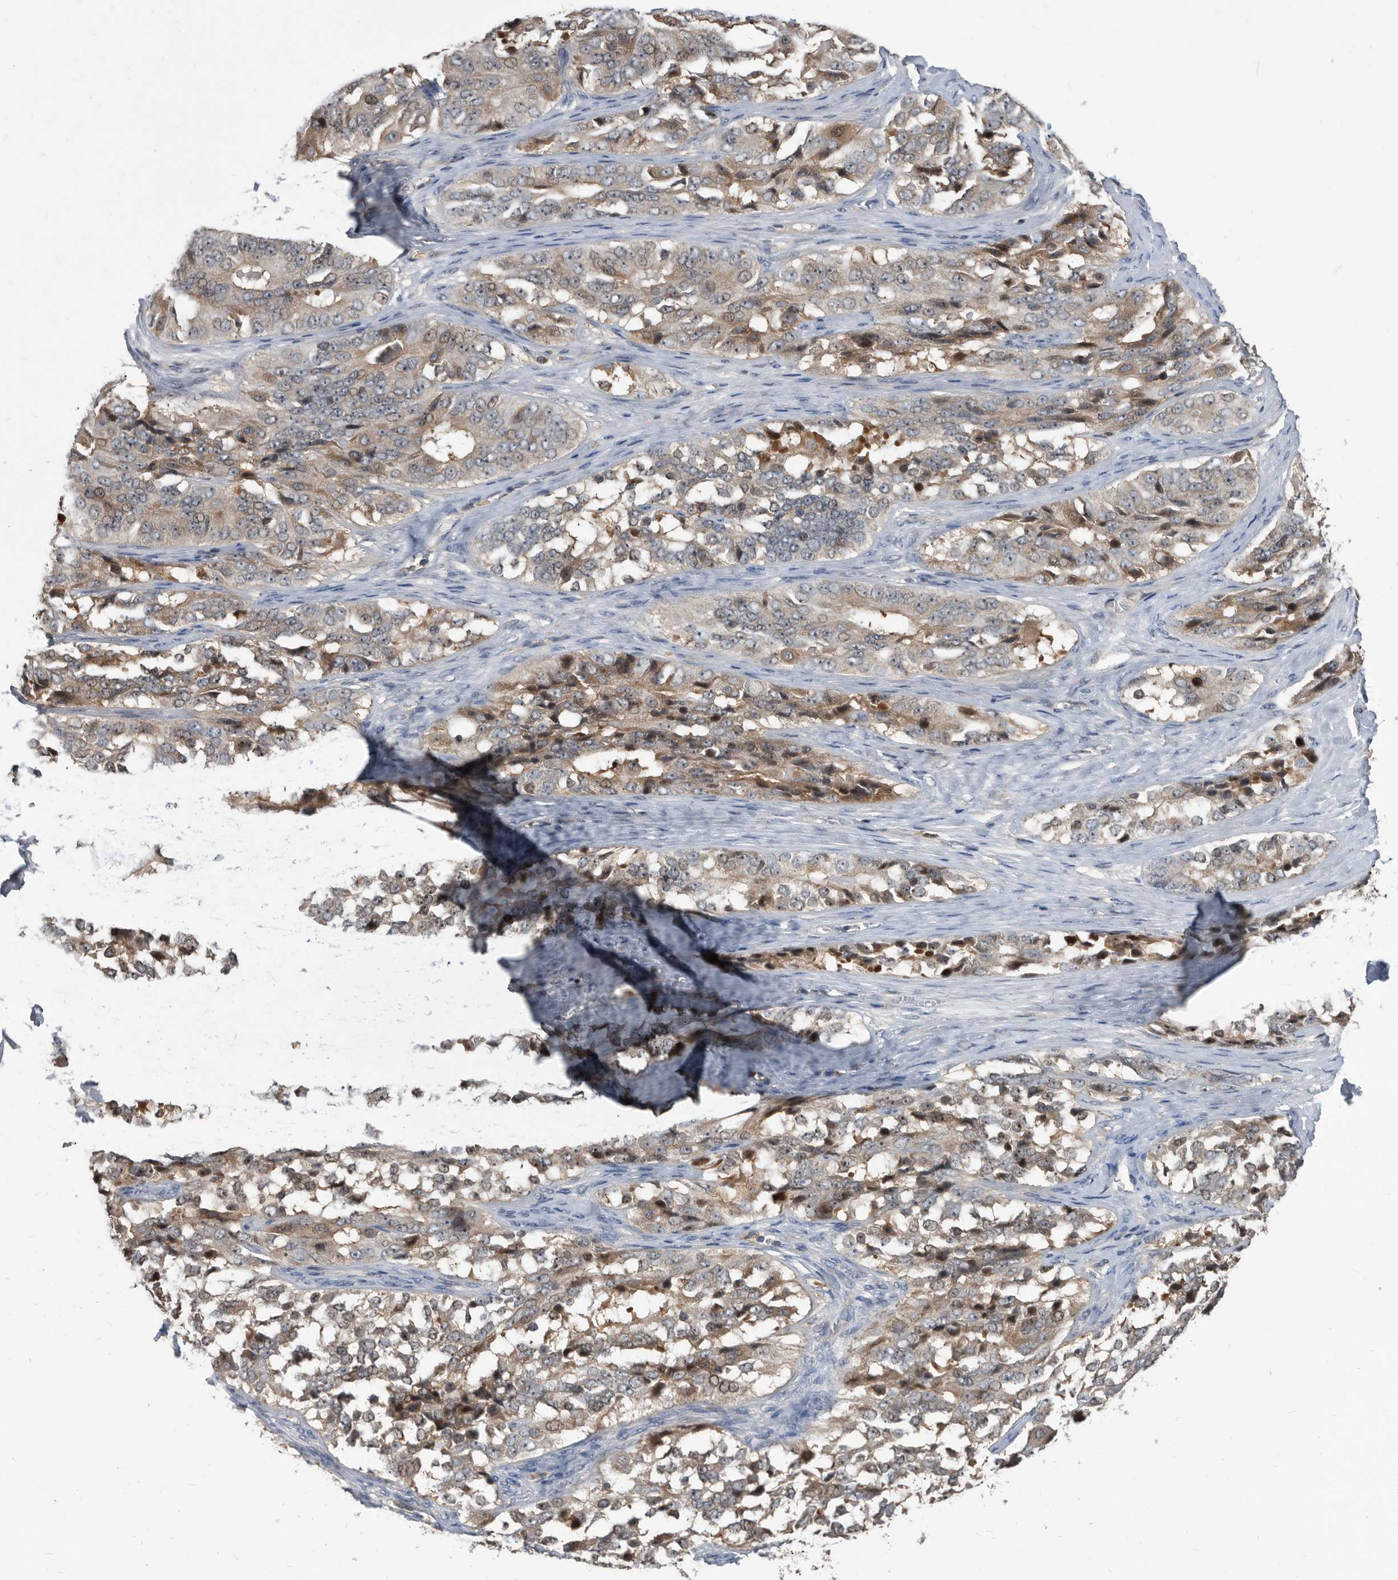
{"staining": {"intensity": "weak", "quantity": "25%-75%", "location": "cytoplasmic/membranous"}, "tissue": "ovarian cancer", "cell_type": "Tumor cells", "image_type": "cancer", "snomed": [{"axis": "morphology", "description": "Carcinoma, endometroid"}, {"axis": "topography", "description": "Ovary"}], "caption": "This is an image of immunohistochemistry staining of ovarian cancer (endometroid carcinoma), which shows weak staining in the cytoplasmic/membranous of tumor cells.", "gene": "APEH", "patient": {"sex": "female", "age": 51}}